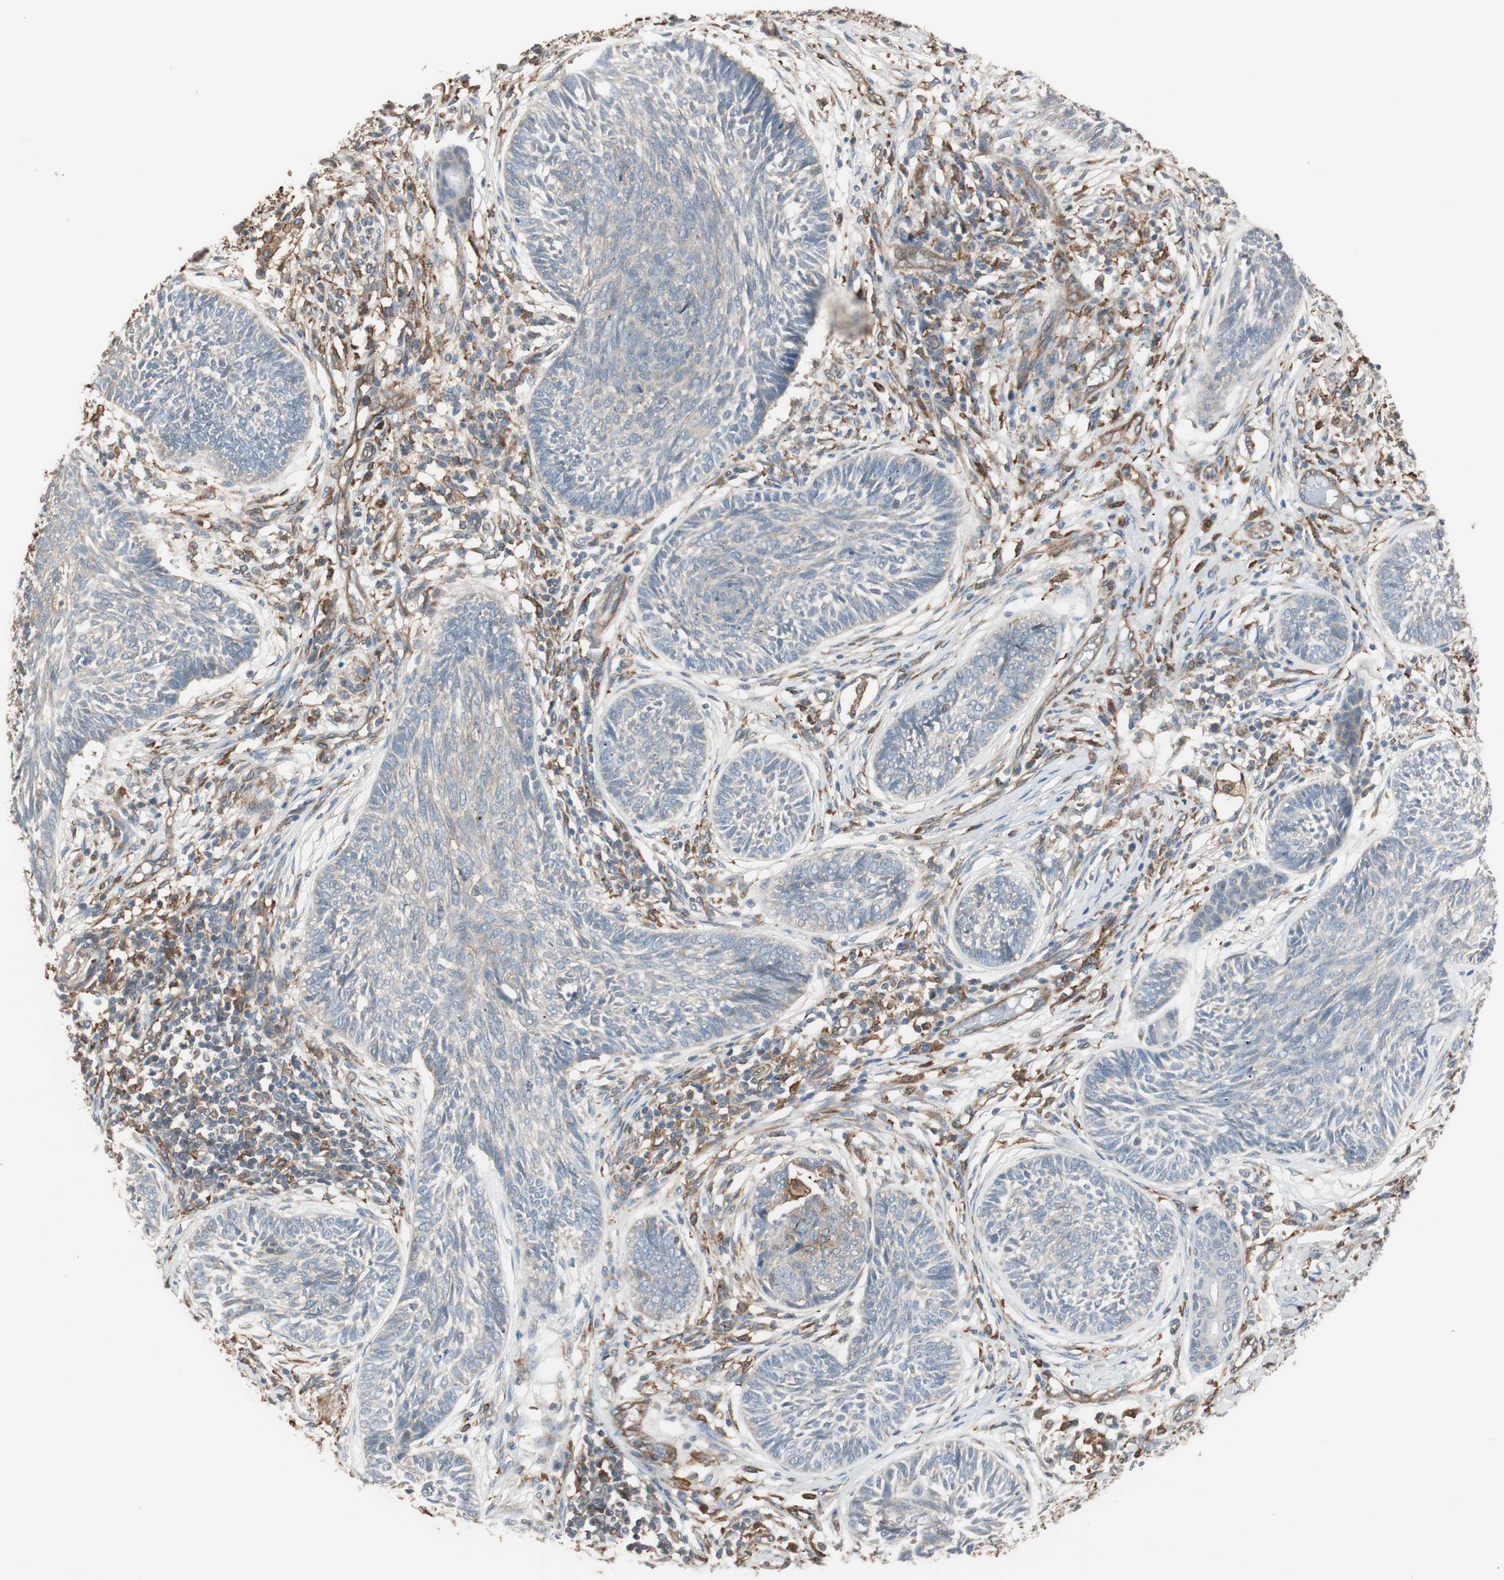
{"staining": {"intensity": "weak", "quantity": "25%-75%", "location": "cytoplasmic/membranous"}, "tissue": "skin cancer", "cell_type": "Tumor cells", "image_type": "cancer", "snomed": [{"axis": "morphology", "description": "Papilloma, NOS"}, {"axis": "morphology", "description": "Basal cell carcinoma"}, {"axis": "topography", "description": "Skin"}], "caption": "The photomicrograph shows a brown stain indicating the presence of a protein in the cytoplasmic/membranous of tumor cells in skin basal cell carcinoma.", "gene": "STAB1", "patient": {"sex": "male", "age": 87}}